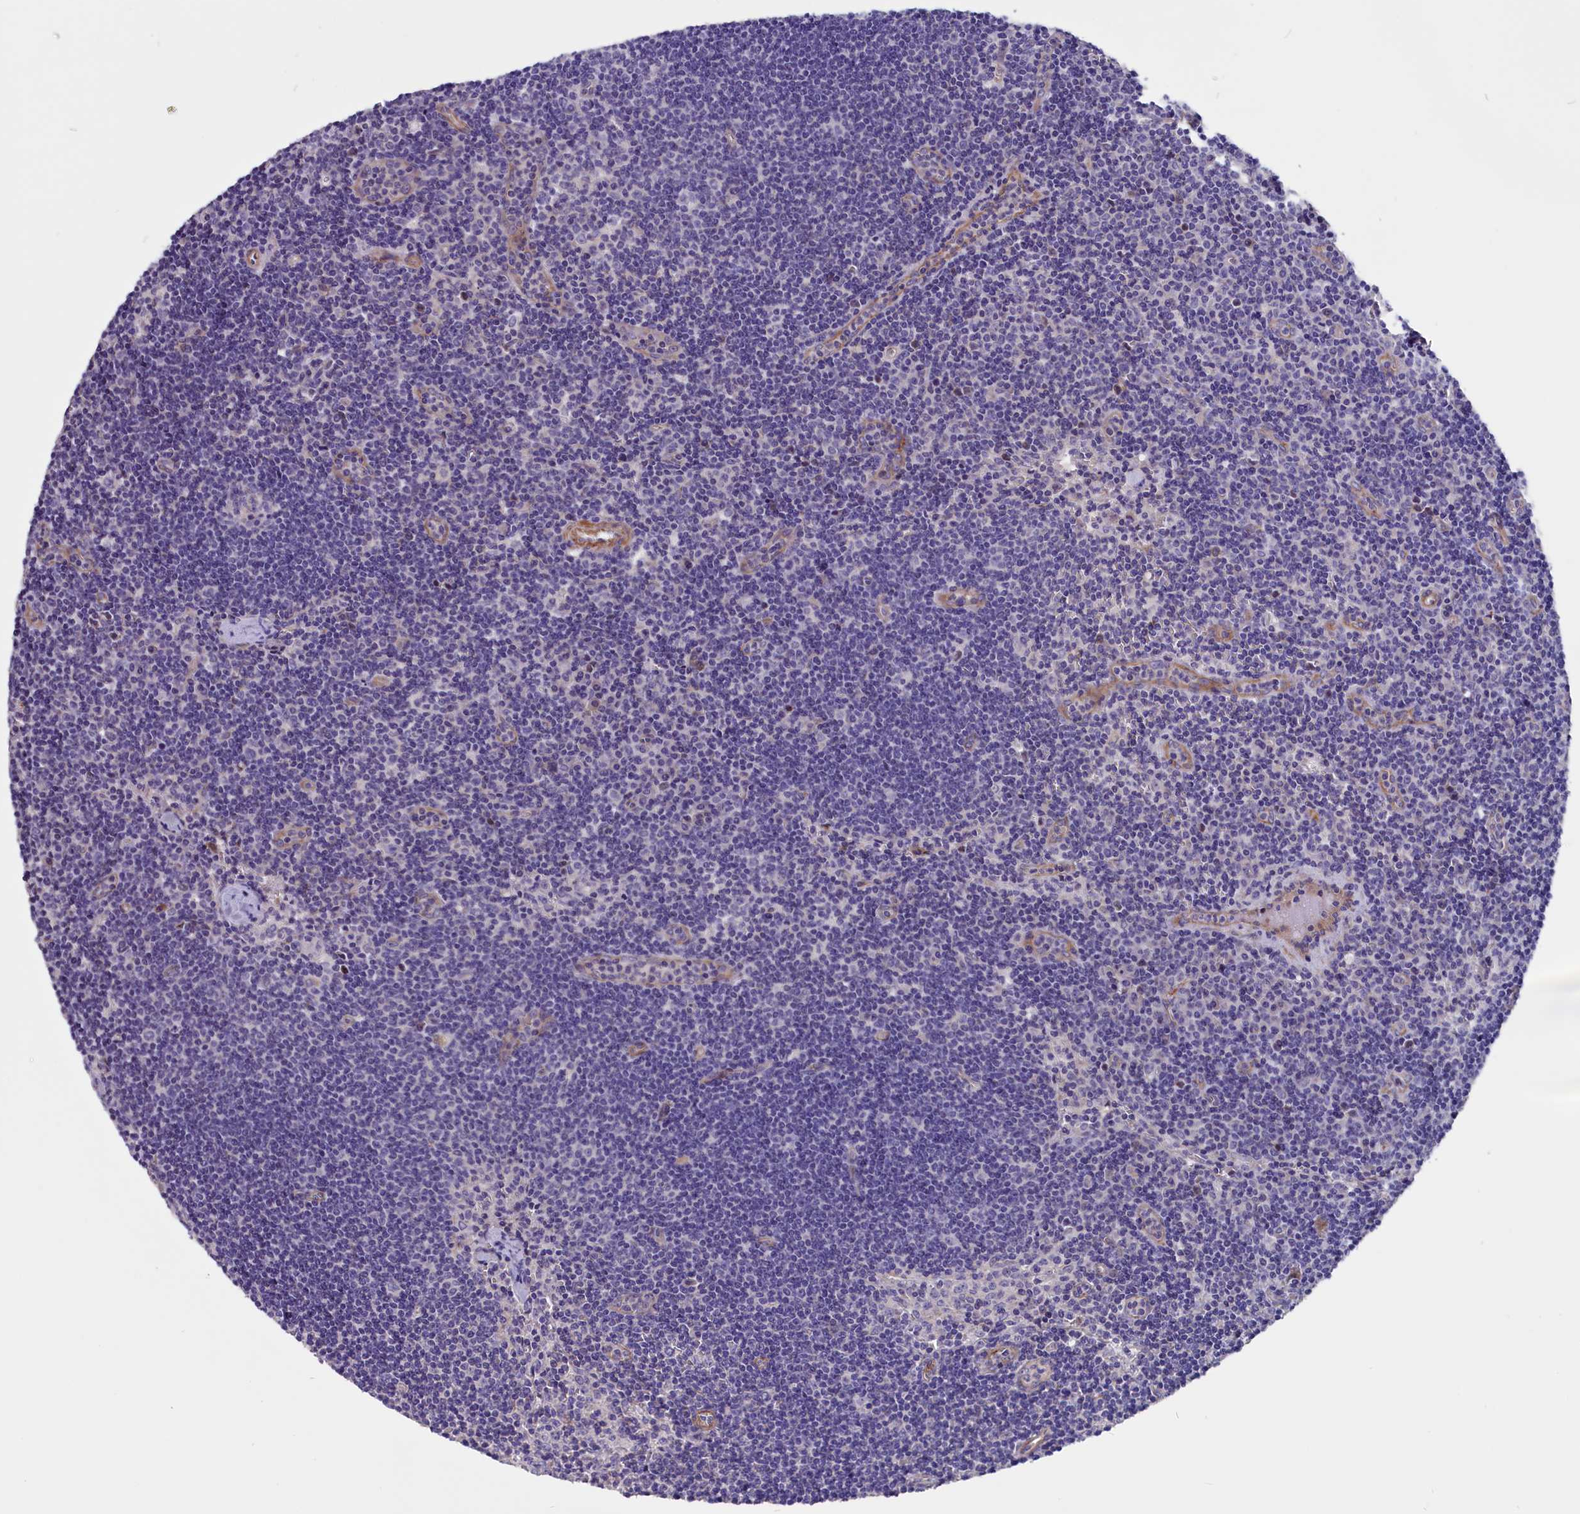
{"staining": {"intensity": "negative", "quantity": "none", "location": "none"}, "tissue": "lymph node", "cell_type": "Germinal center cells", "image_type": "normal", "snomed": [{"axis": "morphology", "description": "Normal tissue, NOS"}, {"axis": "topography", "description": "Lymph node"}], "caption": "Human lymph node stained for a protein using immunohistochemistry displays no staining in germinal center cells.", "gene": "ZNF749", "patient": {"sex": "female", "age": 32}}